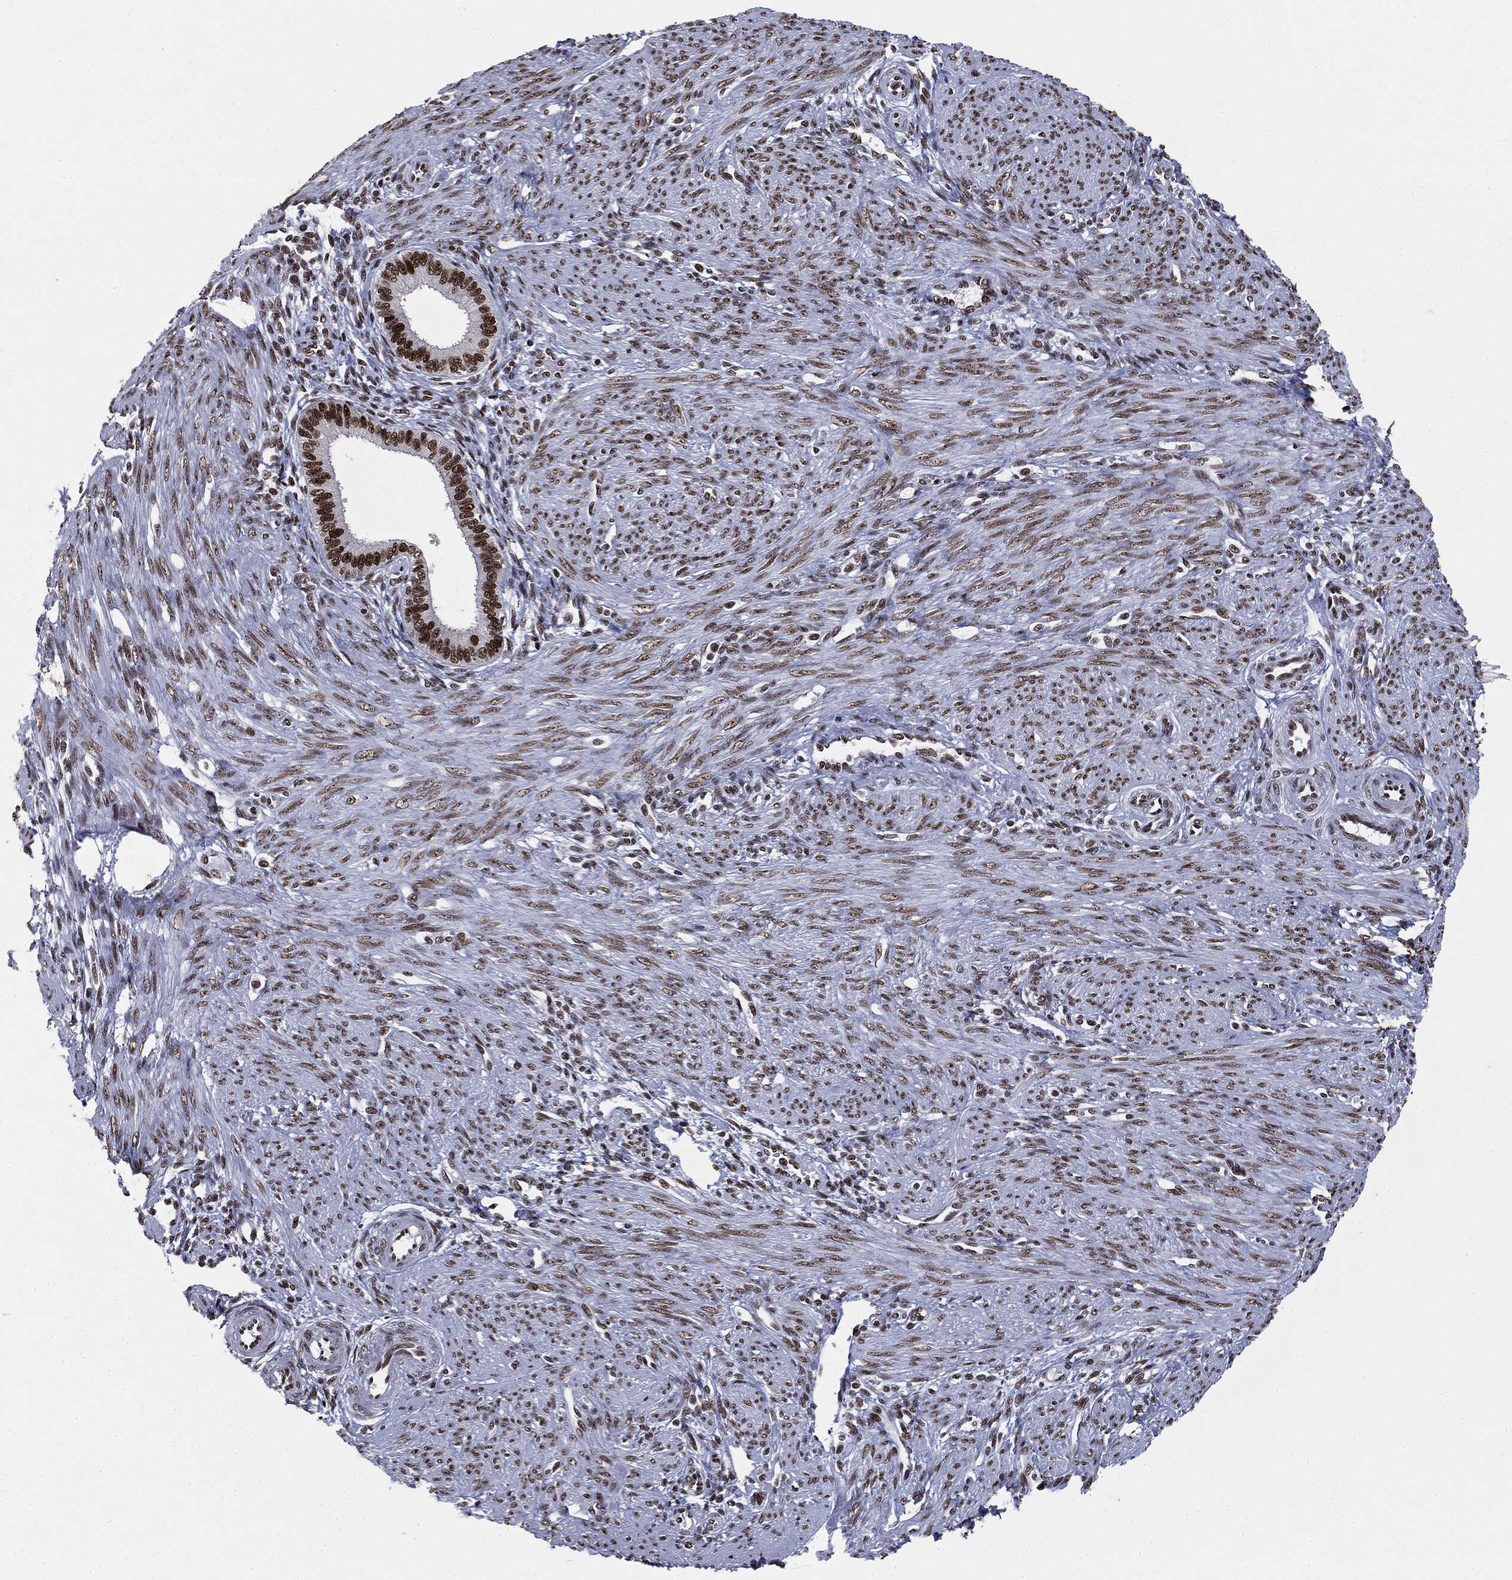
{"staining": {"intensity": "strong", "quantity": ">75%", "location": "nuclear"}, "tissue": "endometrium", "cell_type": "Cells in endometrial stroma", "image_type": "normal", "snomed": [{"axis": "morphology", "description": "Normal tissue, NOS"}, {"axis": "topography", "description": "Endometrium"}], "caption": "Protein analysis of unremarkable endometrium displays strong nuclear expression in approximately >75% of cells in endometrial stroma.", "gene": "MSH2", "patient": {"sex": "female", "age": 39}}